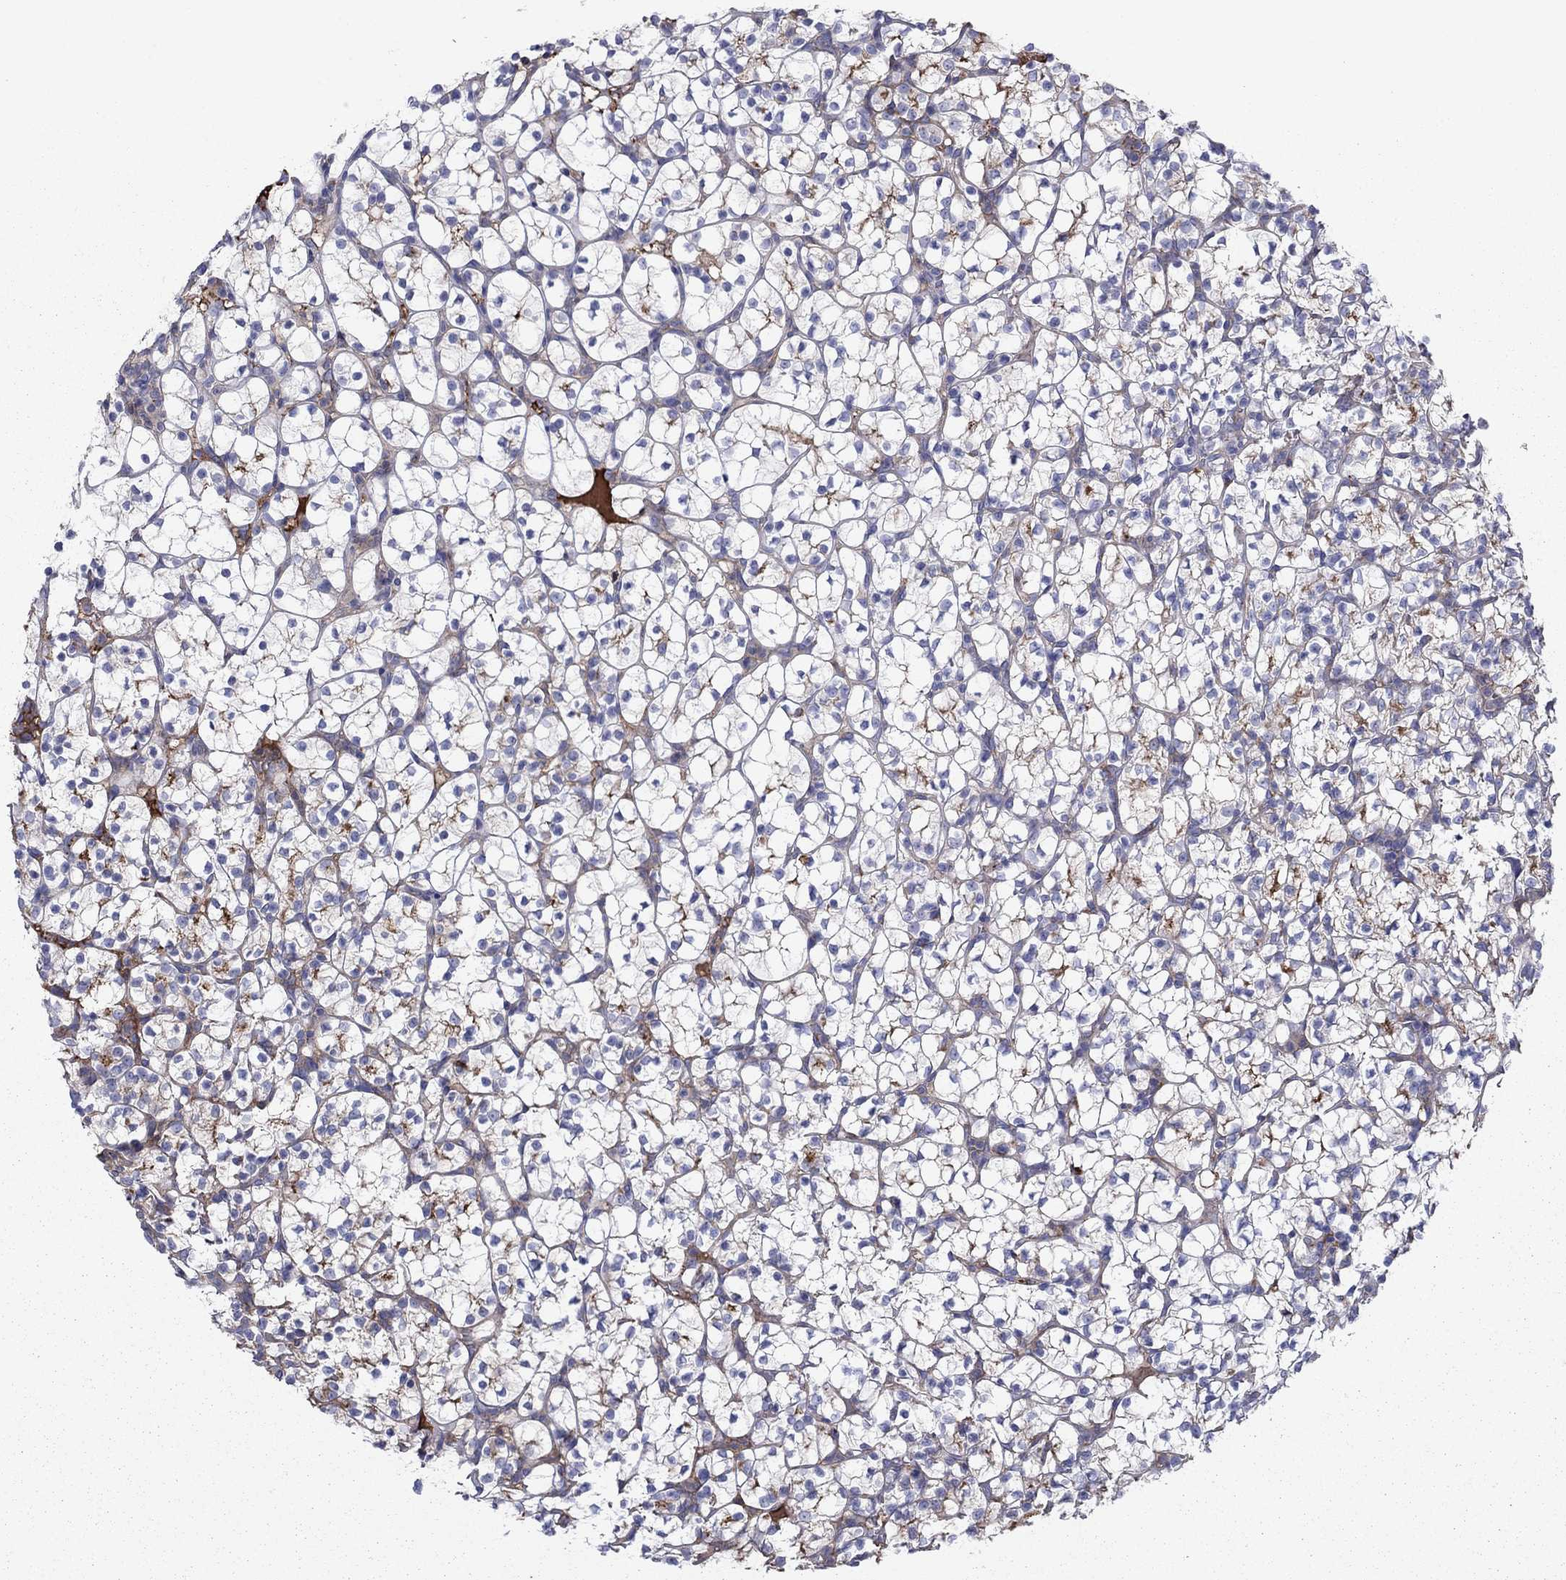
{"staining": {"intensity": "negative", "quantity": "none", "location": "none"}, "tissue": "renal cancer", "cell_type": "Tumor cells", "image_type": "cancer", "snomed": [{"axis": "morphology", "description": "Adenocarcinoma, NOS"}, {"axis": "topography", "description": "Kidney"}], "caption": "Immunohistochemistry (IHC) image of neoplastic tissue: adenocarcinoma (renal) stained with DAB displays no significant protein staining in tumor cells.", "gene": "HPX", "patient": {"sex": "female", "age": 89}}